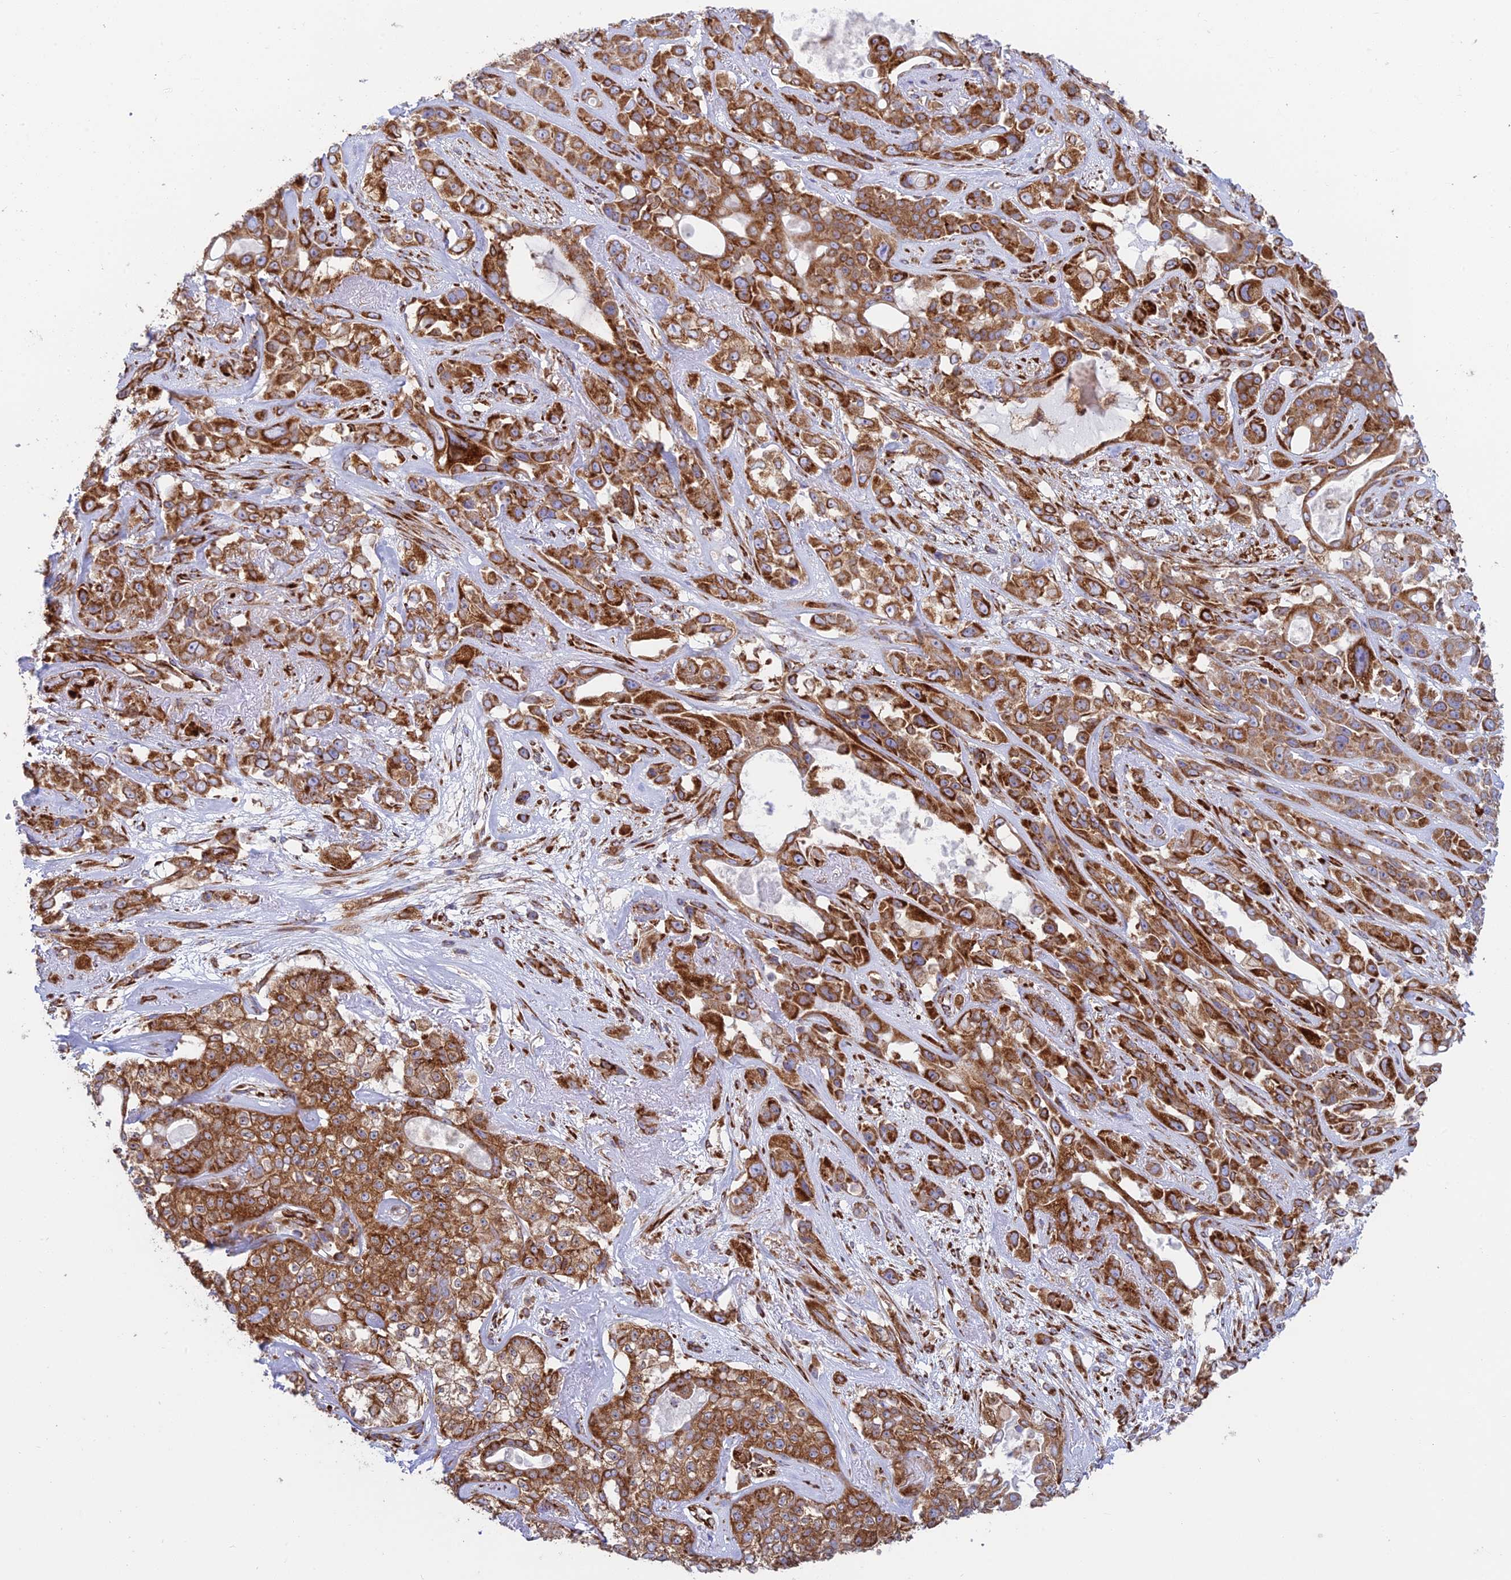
{"staining": {"intensity": "strong", "quantity": ">75%", "location": "cytoplasmic/membranous"}, "tissue": "lung cancer", "cell_type": "Tumor cells", "image_type": "cancer", "snomed": [{"axis": "morphology", "description": "Squamous cell carcinoma, NOS"}, {"axis": "topography", "description": "Lung"}], "caption": "Human lung cancer stained with a brown dye shows strong cytoplasmic/membranous positive expression in approximately >75% of tumor cells.", "gene": "CCDC69", "patient": {"sex": "female", "age": 70}}